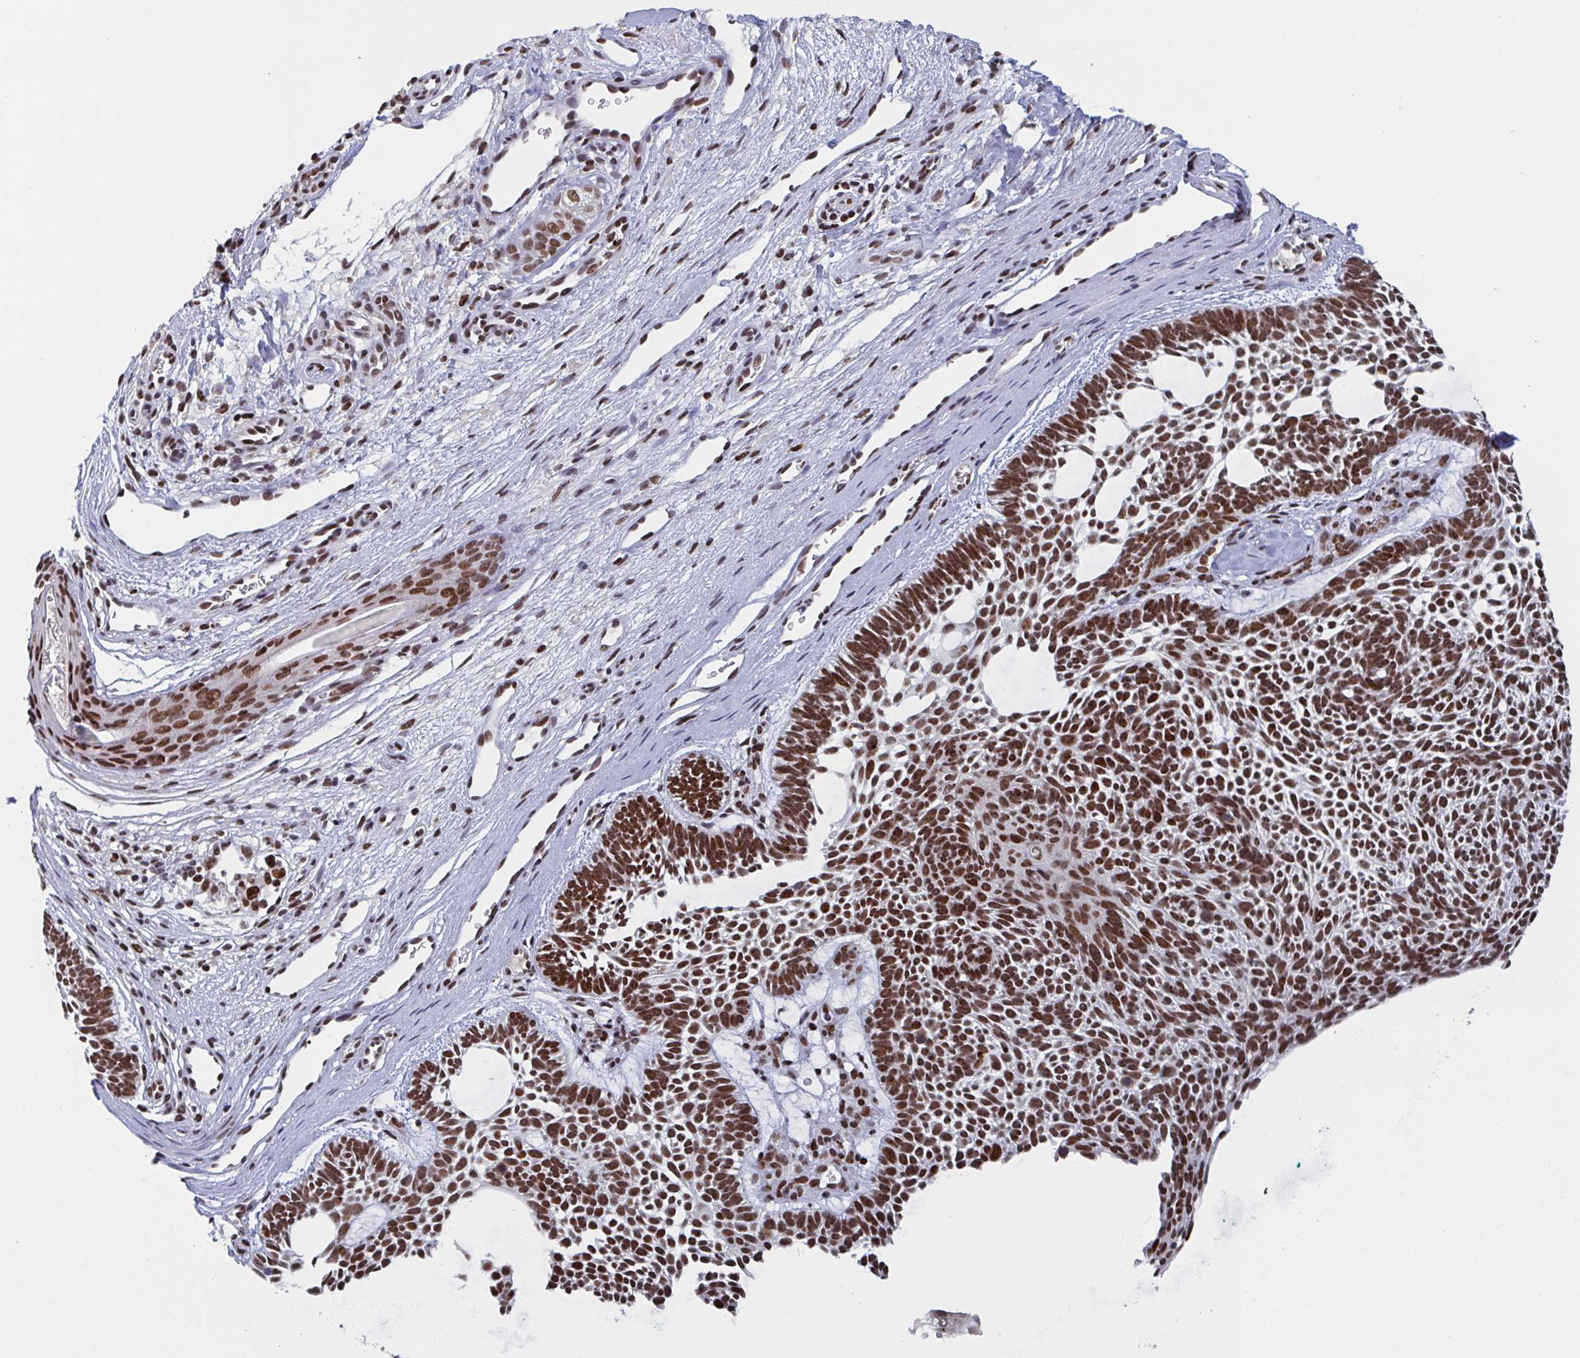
{"staining": {"intensity": "strong", "quantity": ">75%", "location": "nuclear"}, "tissue": "skin cancer", "cell_type": "Tumor cells", "image_type": "cancer", "snomed": [{"axis": "morphology", "description": "Basal cell carcinoma"}, {"axis": "topography", "description": "Skin"}, {"axis": "topography", "description": "Skin of face"}], "caption": "Skin cancer (basal cell carcinoma) was stained to show a protein in brown. There is high levels of strong nuclear positivity in approximately >75% of tumor cells.", "gene": "ZNF607", "patient": {"sex": "male", "age": 83}}